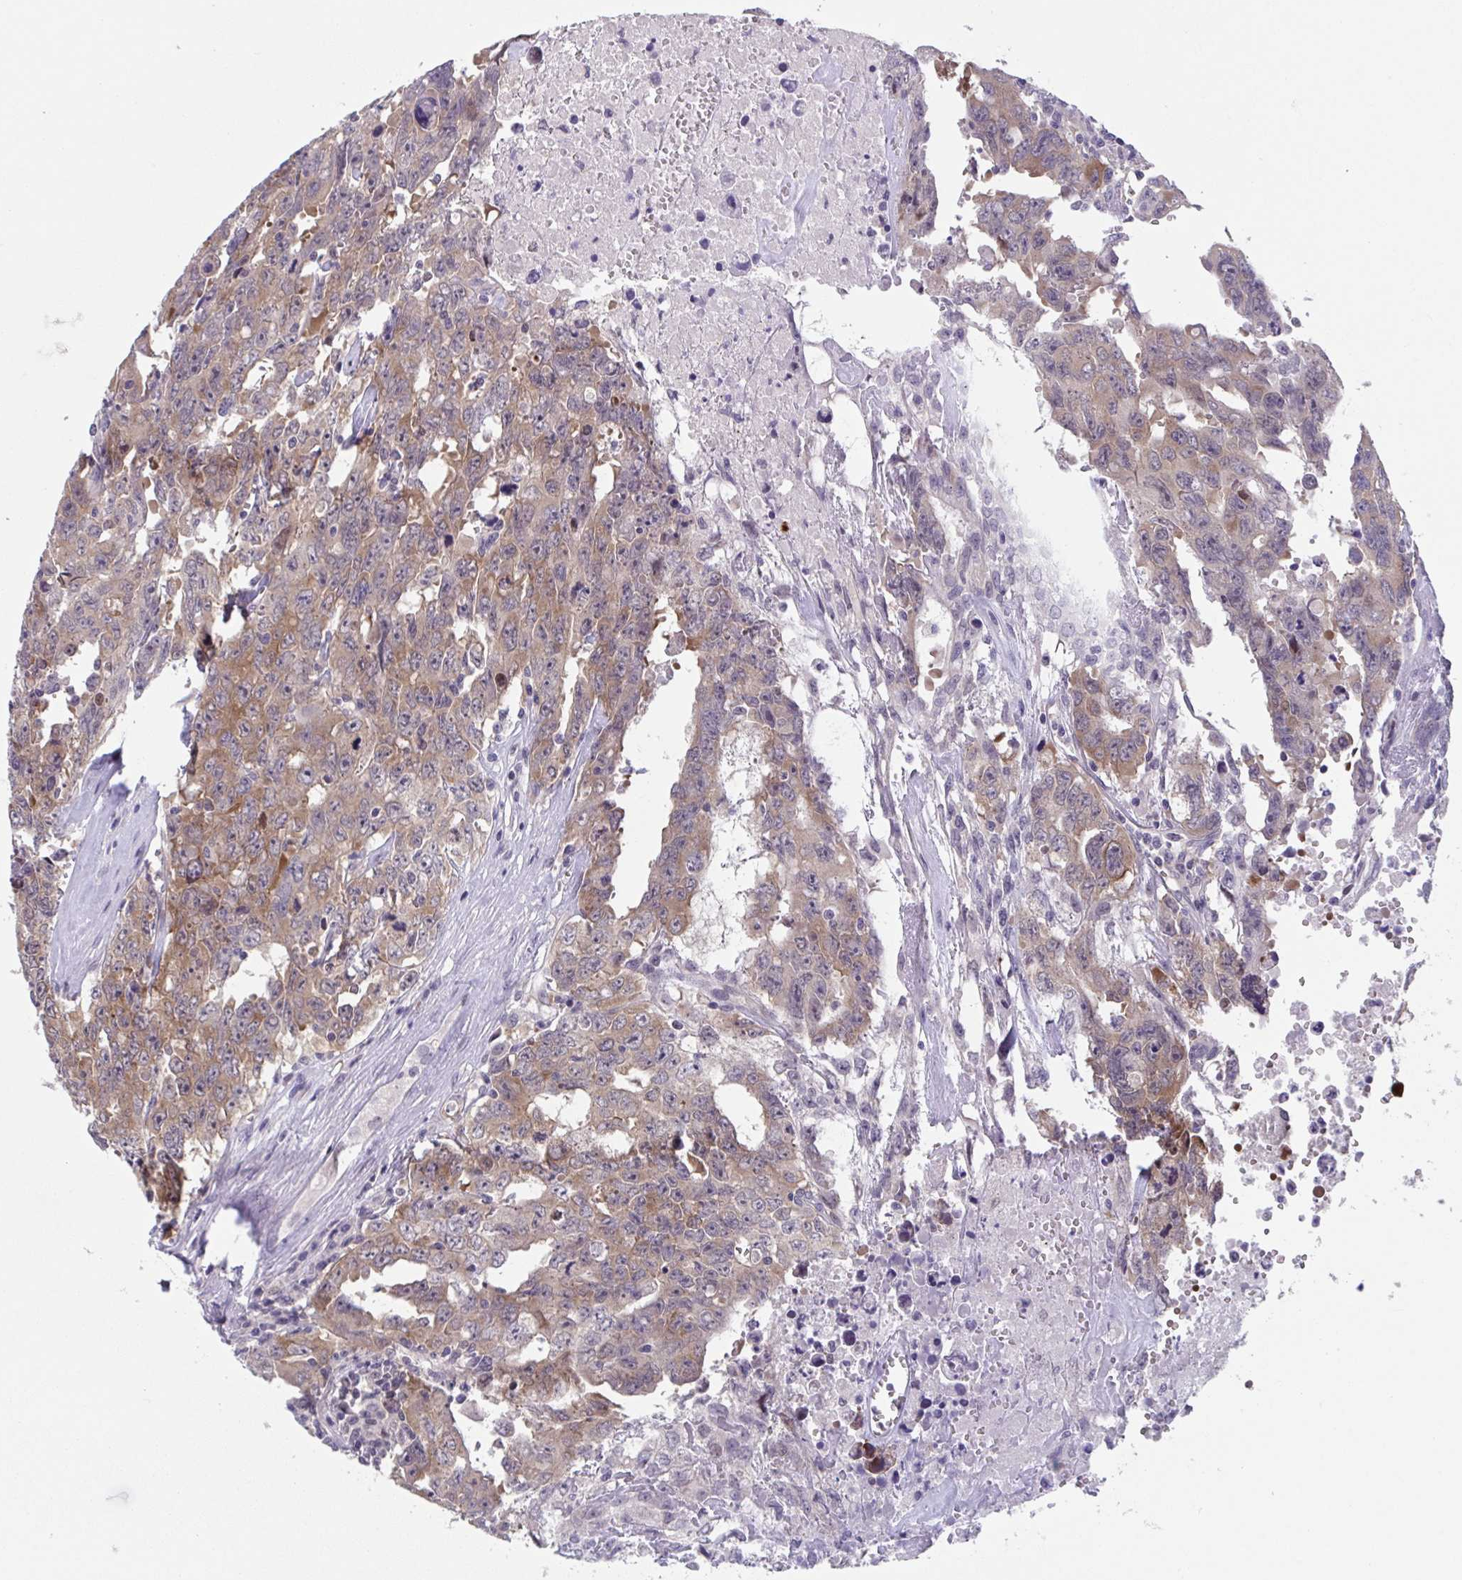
{"staining": {"intensity": "moderate", "quantity": ">75%", "location": "cytoplasmic/membranous"}, "tissue": "testis cancer", "cell_type": "Tumor cells", "image_type": "cancer", "snomed": [{"axis": "morphology", "description": "Carcinoma, Embryonal, NOS"}, {"axis": "topography", "description": "Testis"}], "caption": "This histopathology image reveals testis cancer (embryonal carcinoma) stained with immunohistochemistry to label a protein in brown. The cytoplasmic/membranous of tumor cells show moderate positivity for the protein. Nuclei are counter-stained blue.", "gene": "RIOK1", "patient": {"sex": "male", "age": 24}}